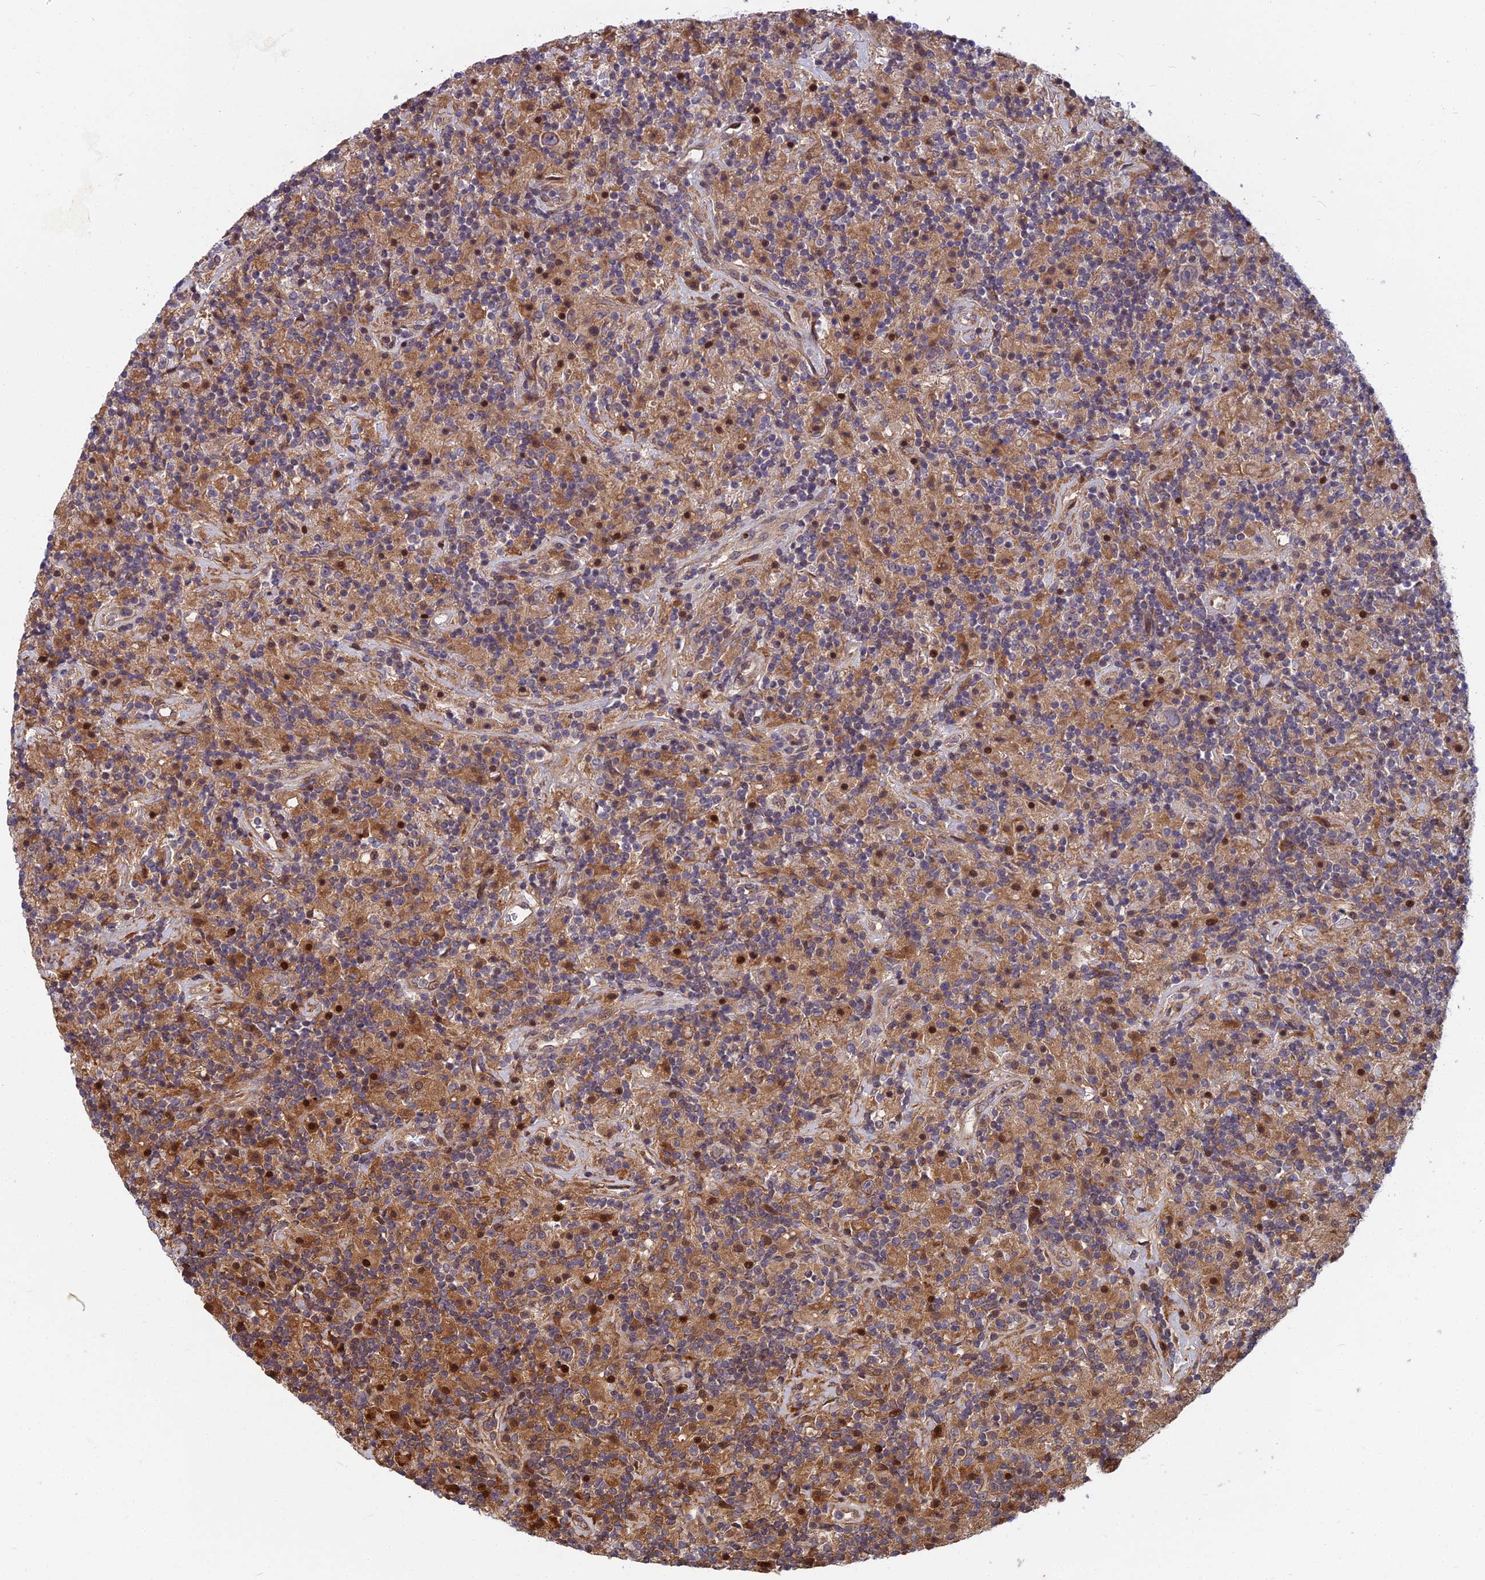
{"staining": {"intensity": "moderate", "quantity": "25%-75%", "location": "cytoplasmic/membranous"}, "tissue": "lymphoma", "cell_type": "Tumor cells", "image_type": "cancer", "snomed": [{"axis": "morphology", "description": "Hodgkin's disease, NOS"}, {"axis": "topography", "description": "Lymph node"}], "caption": "A high-resolution photomicrograph shows immunohistochemistry (IHC) staining of lymphoma, which displays moderate cytoplasmic/membranous staining in about 25%-75% of tumor cells.", "gene": "COMMD2", "patient": {"sex": "male", "age": 70}}